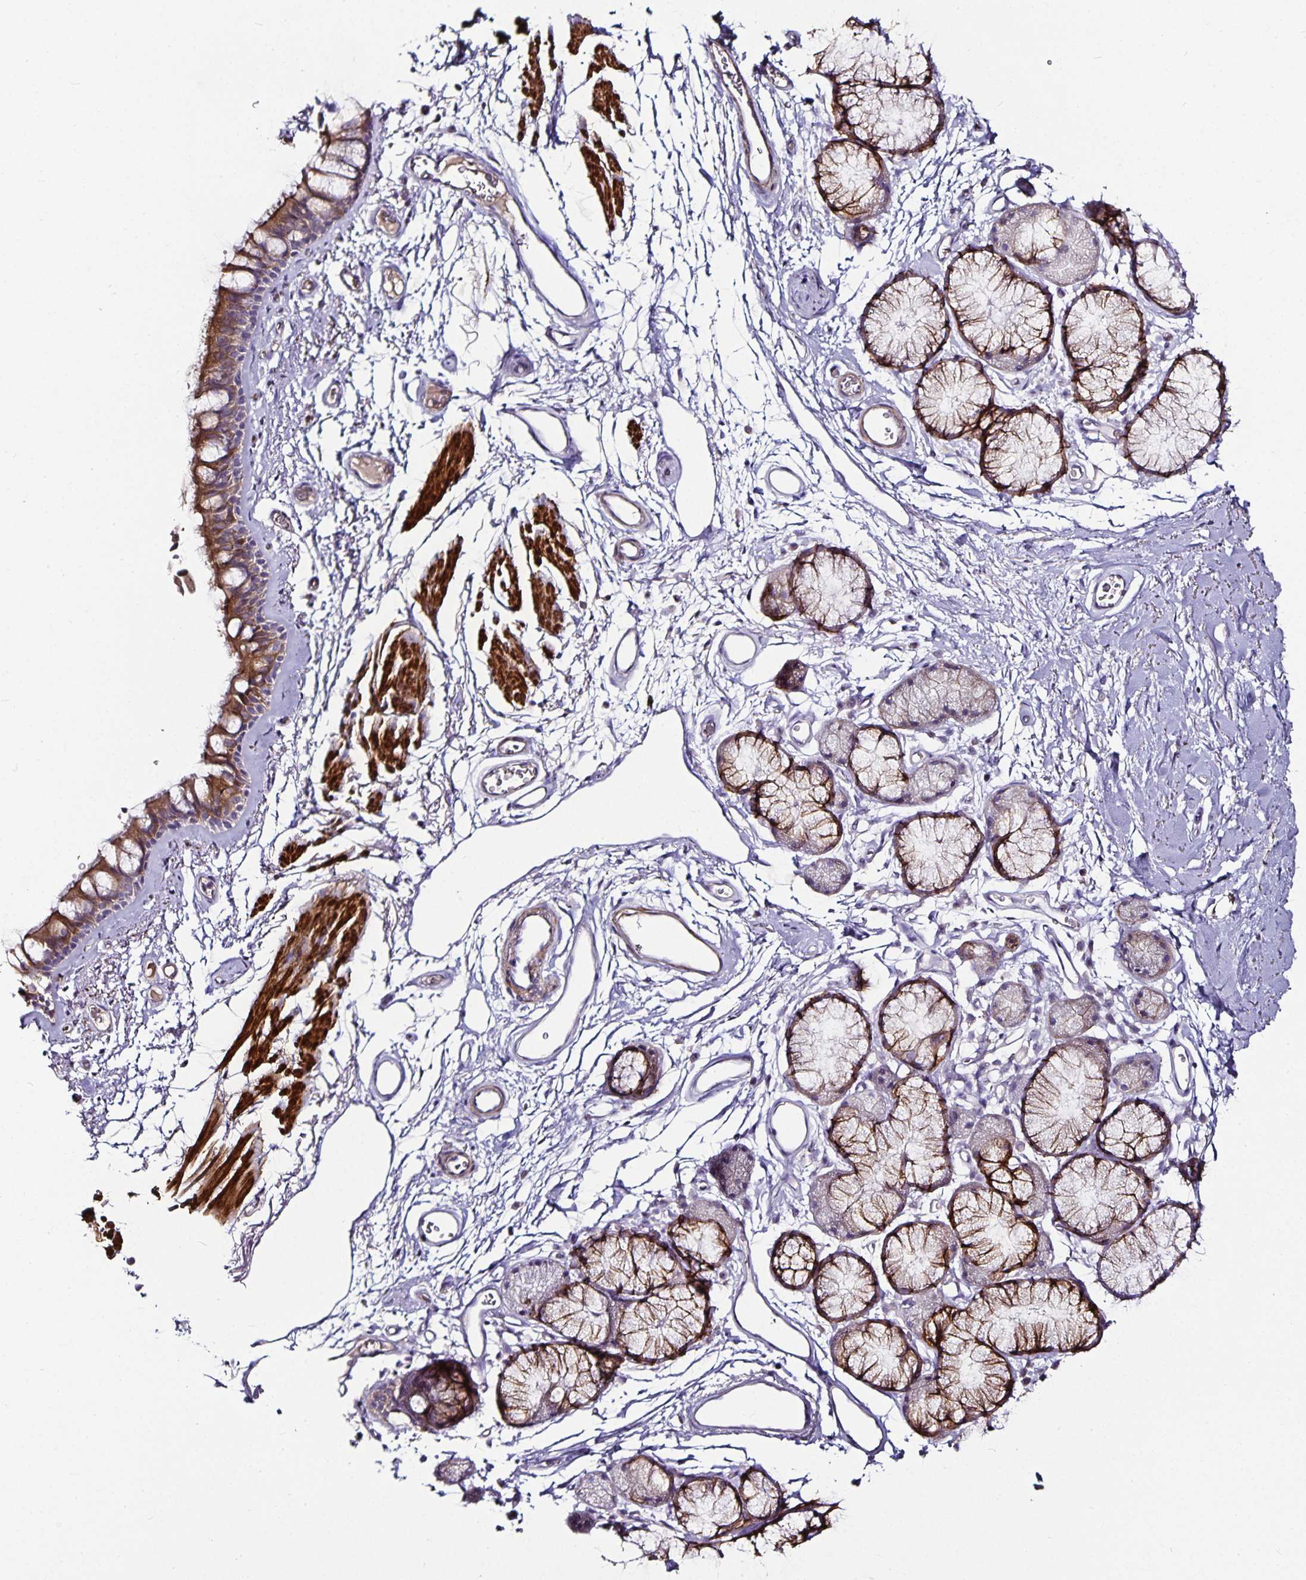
{"staining": {"intensity": "moderate", "quantity": "25%-75%", "location": "cytoplasmic/membranous"}, "tissue": "bronchus", "cell_type": "Respiratory epithelial cells", "image_type": "normal", "snomed": [{"axis": "morphology", "description": "Normal tissue, NOS"}, {"axis": "topography", "description": "Cartilage tissue"}, {"axis": "topography", "description": "Bronchus"}], "caption": "This photomicrograph exhibits normal bronchus stained with immunohistochemistry (IHC) to label a protein in brown. The cytoplasmic/membranous of respiratory epithelial cells show moderate positivity for the protein. Nuclei are counter-stained blue.", "gene": "CA12", "patient": {"sex": "female", "age": 79}}